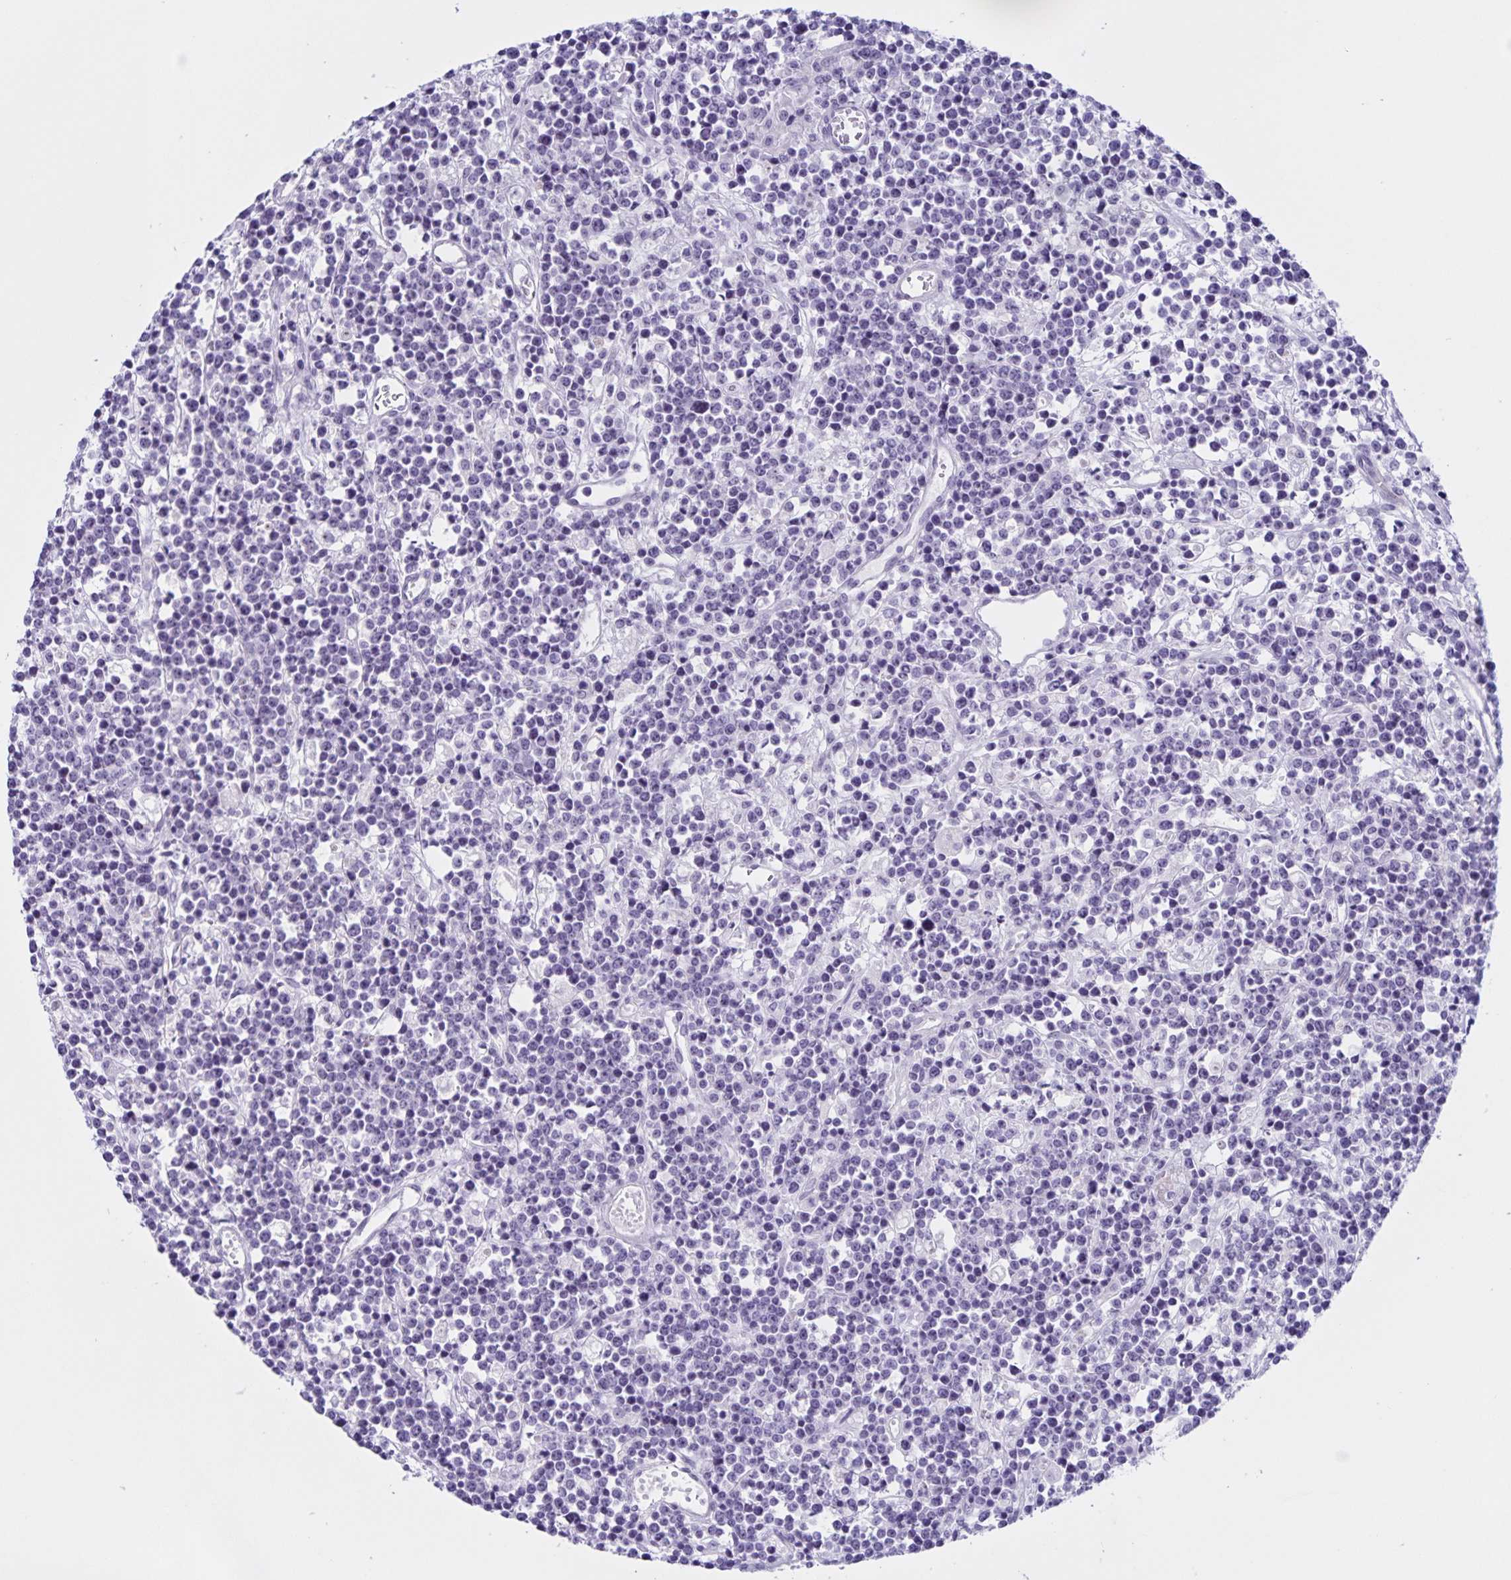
{"staining": {"intensity": "negative", "quantity": "none", "location": "none"}, "tissue": "lymphoma", "cell_type": "Tumor cells", "image_type": "cancer", "snomed": [{"axis": "morphology", "description": "Malignant lymphoma, non-Hodgkin's type, High grade"}, {"axis": "topography", "description": "Ovary"}], "caption": "DAB immunohistochemical staining of human lymphoma demonstrates no significant positivity in tumor cells.", "gene": "FAM170A", "patient": {"sex": "female", "age": 56}}